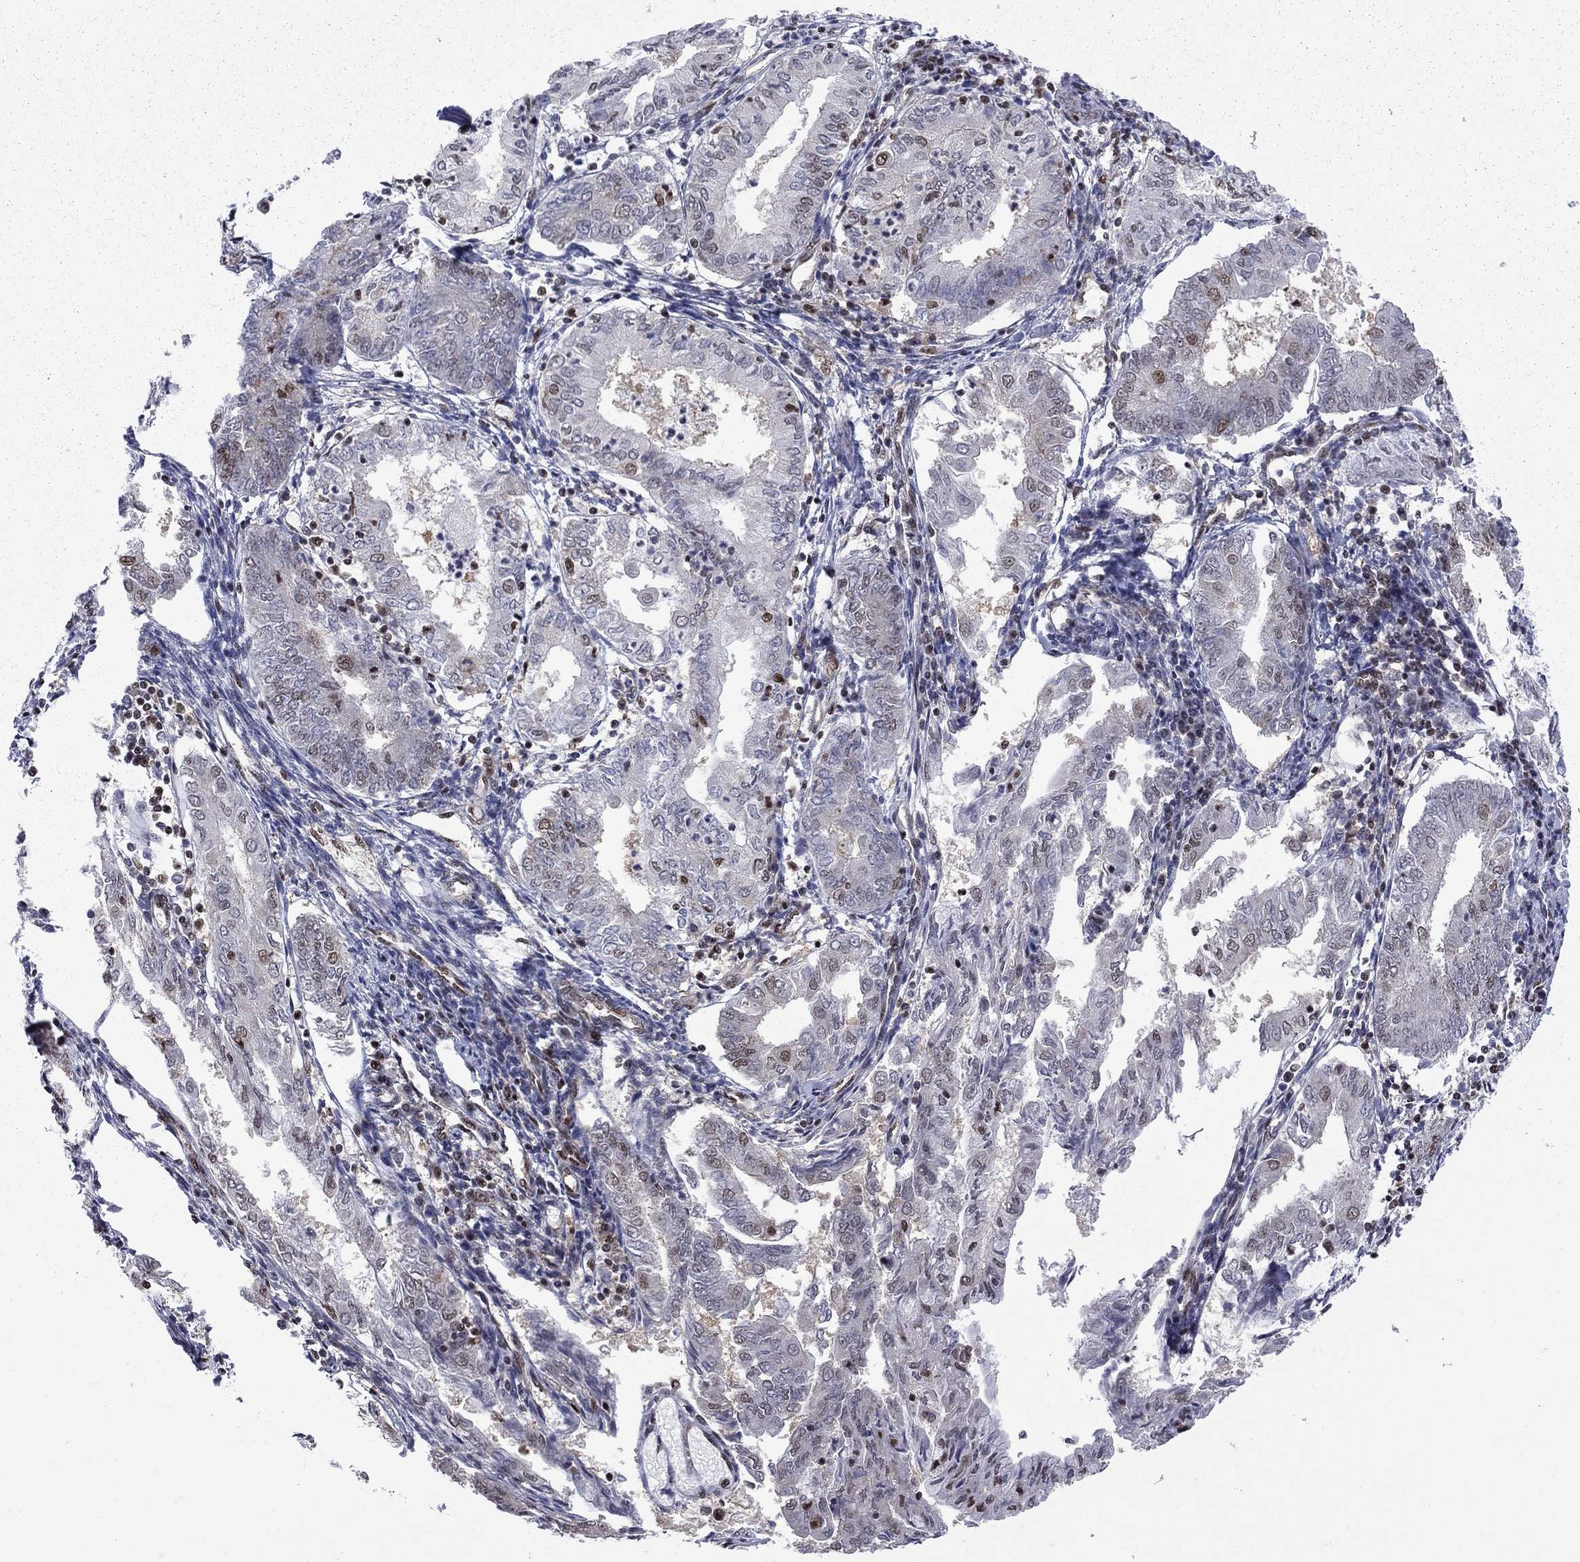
{"staining": {"intensity": "moderate", "quantity": "<25%", "location": "nuclear"}, "tissue": "endometrial cancer", "cell_type": "Tumor cells", "image_type": "cancer", "snomed": [{"axis": "morphology", "description": "Adenocarcinoma, NOS"}, {"axis": "topography", "description": "Endometrium"}], "caption": "About <25% of tumor cells in human endometrial adenocarcinoma exhibit moderate nuclear protein expression as visualized by brown immunohistochemical staining.", "gene": "MED25", "patient": {"sex": "female", "age": 68}}